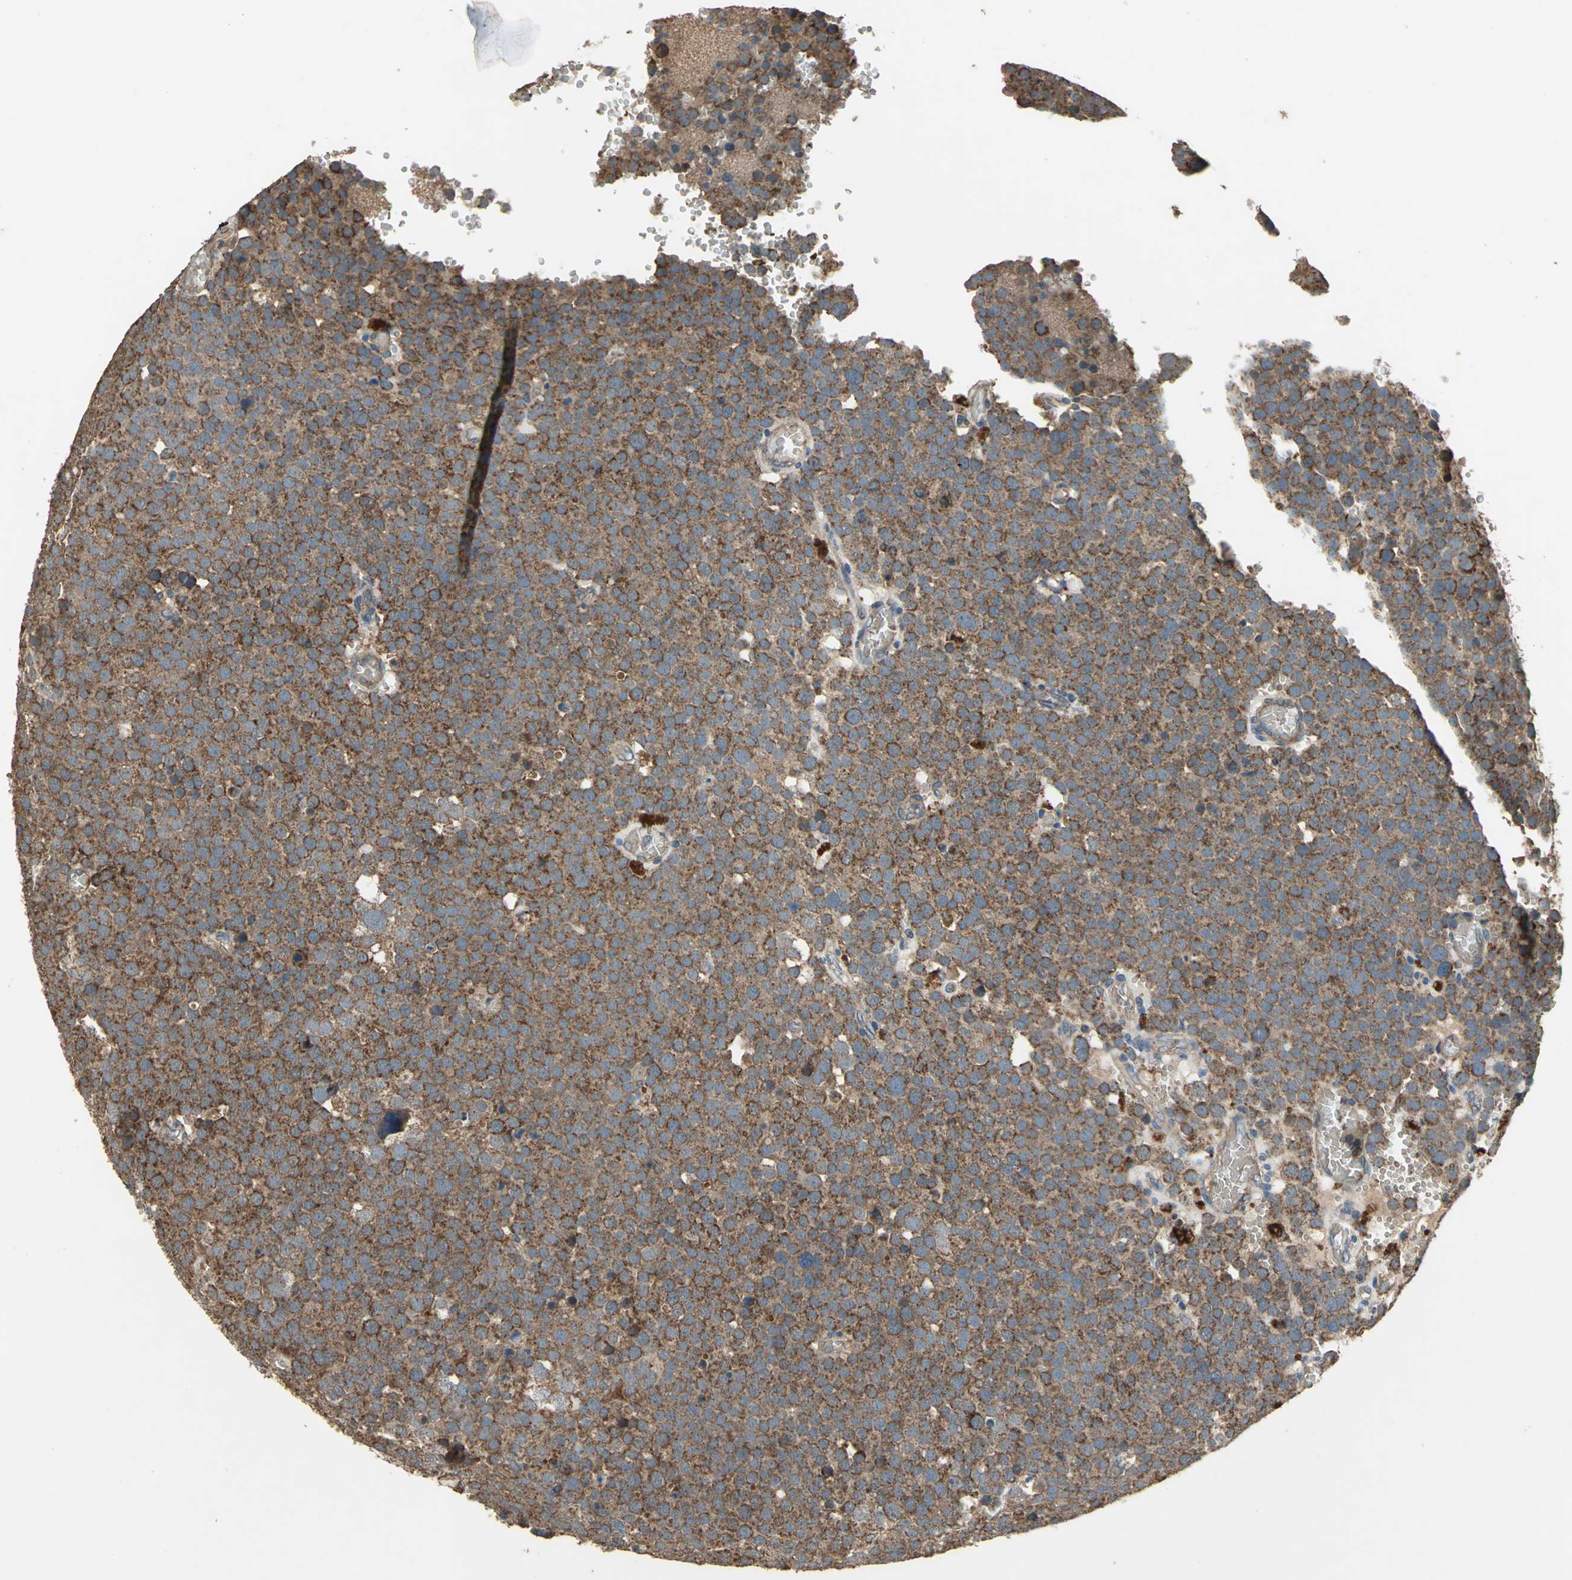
{"staining": {"intensity": "strong", "quantity": ">75%", "location": "cytoplasmic/membranous"}, "tissue": "testis cancer", "cell_type": "Tumor cells", "image_type": "cancer", "snomed": [{"axis": "morphology", "description": "Seminoma, NOS"}, {"axis": "topography", "description": "Testis"}], "caption": "Testis seminoma tissue demonstrates strong cytoplasmic/membranous positivity in about >75% of tumor cells, visualized by immunohistochemistry.", "gene": "POLRMT", "patient": {"sex": "male", "age": 71}}